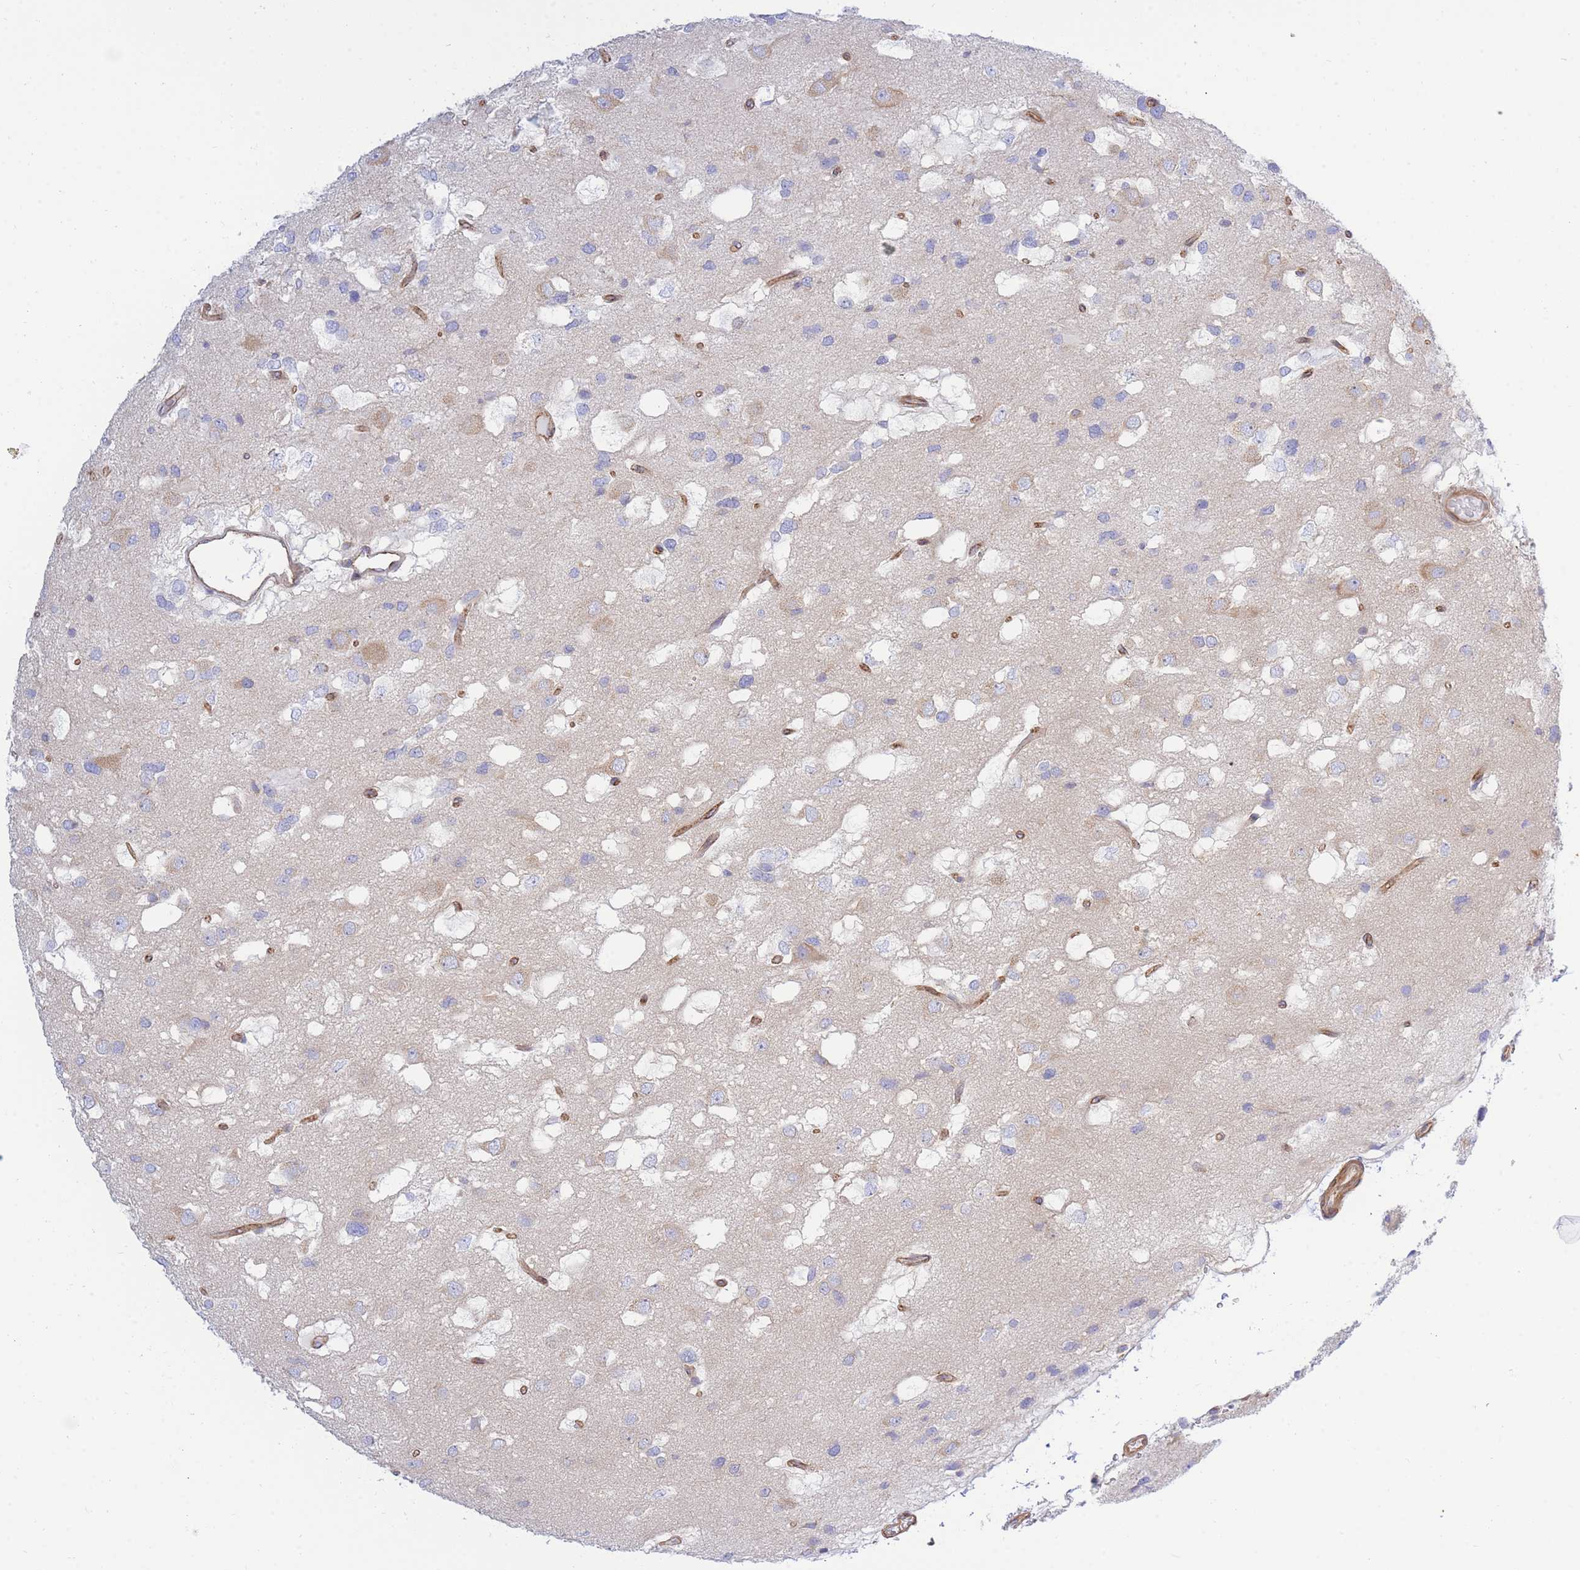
{"staining": {"intensity": "negative", "quantity": "none", "location": "none"}, "tissue": "glioma", "cell_type": "Tumor cells", "image_type": "cancer", "snomed": [{"axis": "morphology", "description": "Glioma, malignant, High grade"}, {"axis": "topography", "description": "Brain"}], "caption": "Immunohistochemistry (IHC) photomicrograph of neoplastic tissue: glioma stained with DAB (3,3'-diaminobenzidine) exhibits no significant protein expression in tumor cells. Brightfield microscopy of IHC stained with DAB (3,3'-diaminobenzidine) (brown) and hematoxylin (blue), captured at high magnification.", "gene": "REM1", "patient": {"sex": "male", "age": 53}}